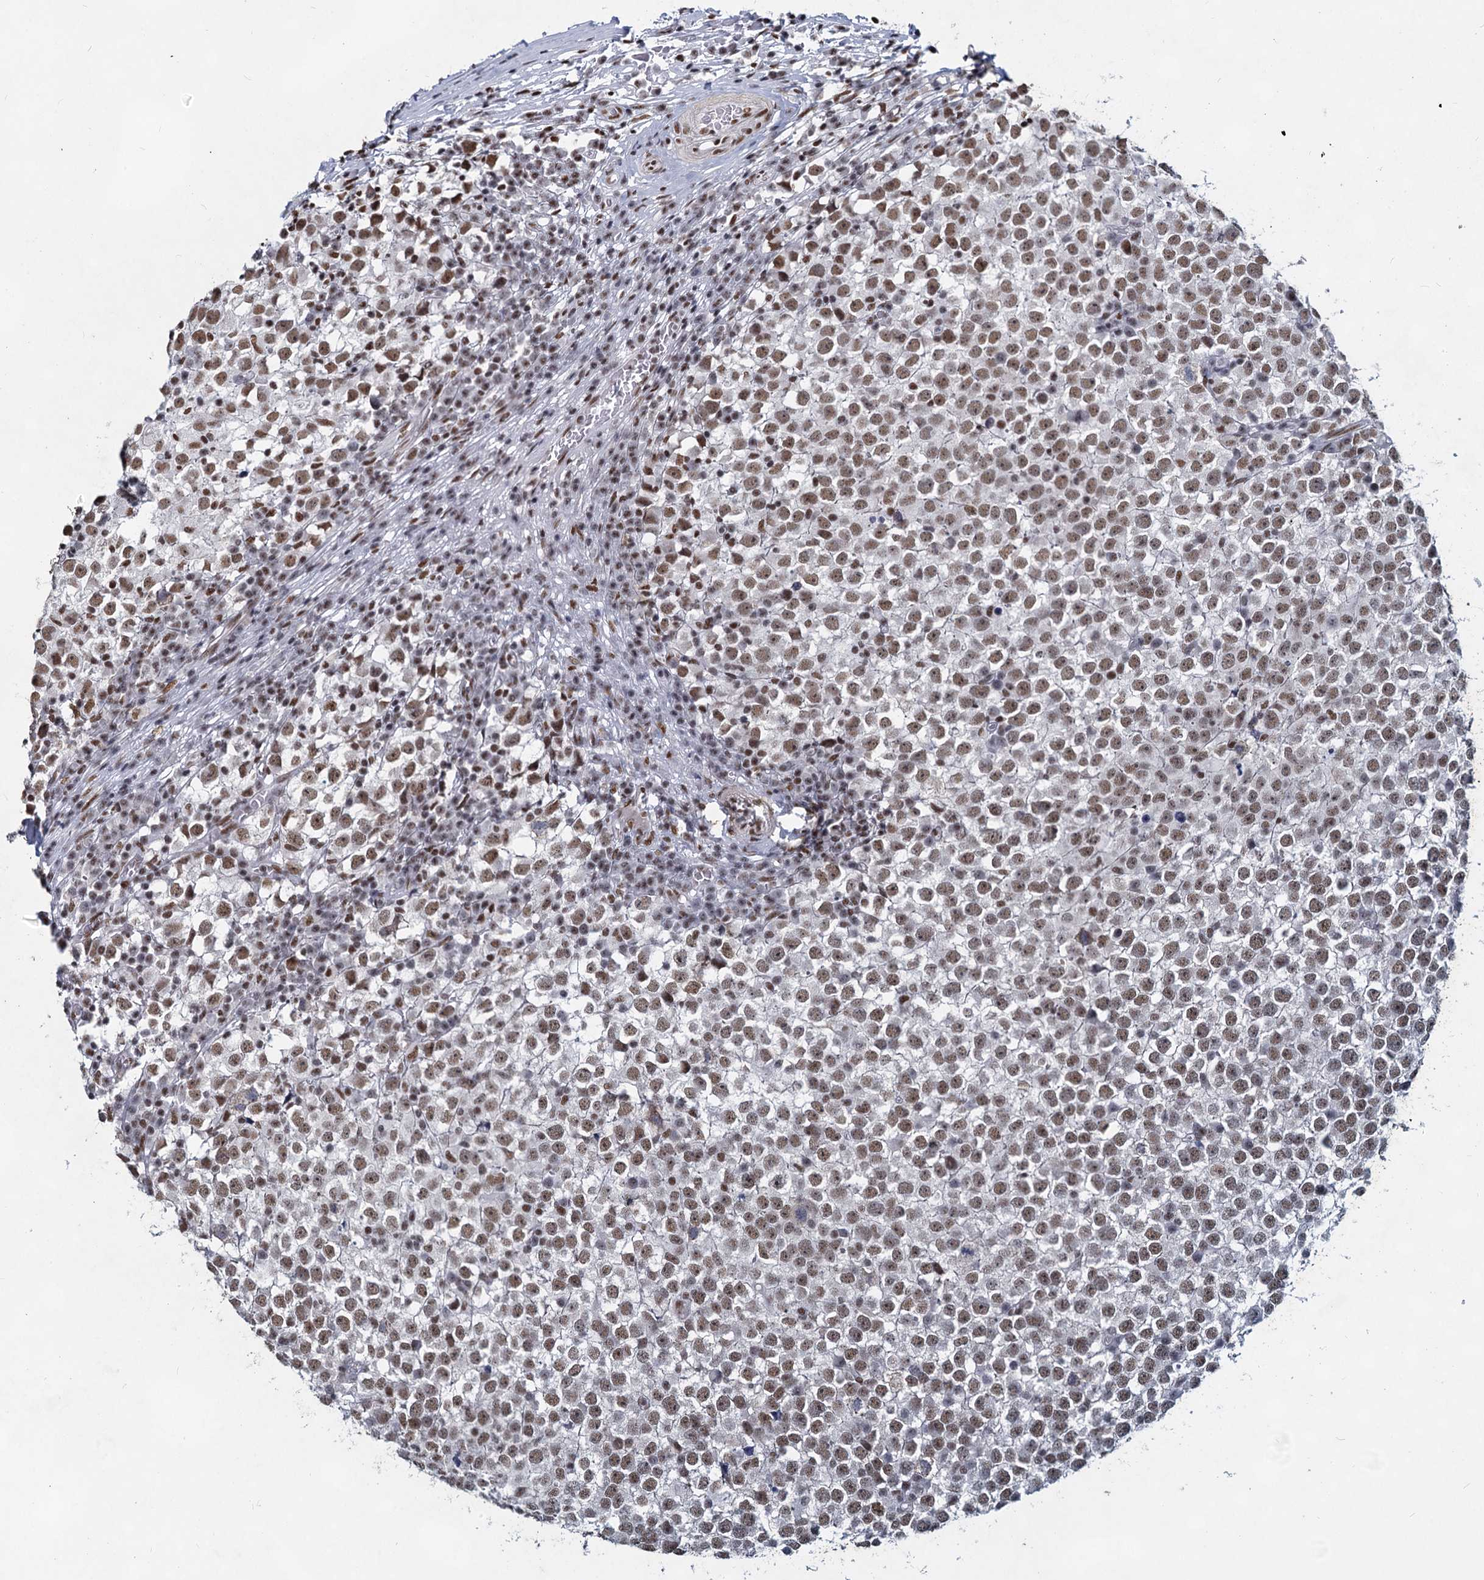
{"staining": {"intensity": "weak", "quantity": ">75%", "location": "nuclear"}, "tissue": "testis cancer", "cell_type": "Tumor cells", "image_type": "cancer", "snomed": [{"axis": "morphology", "description": "Seminoma, NOS"}, {"axis": "topography", "description": "Testis"}], "caption": "DAB immunohistochemical staining of human seminoma (testis) shows weak nuclear protein expression in about >75% of tumor cells. The staining is performed using DAB brown chromogen to label protein expression. The nuclei are counter-stained blue using hematoxylin.", "gene": "METTL14", "patient": {"sex": "male", "age": 65}}